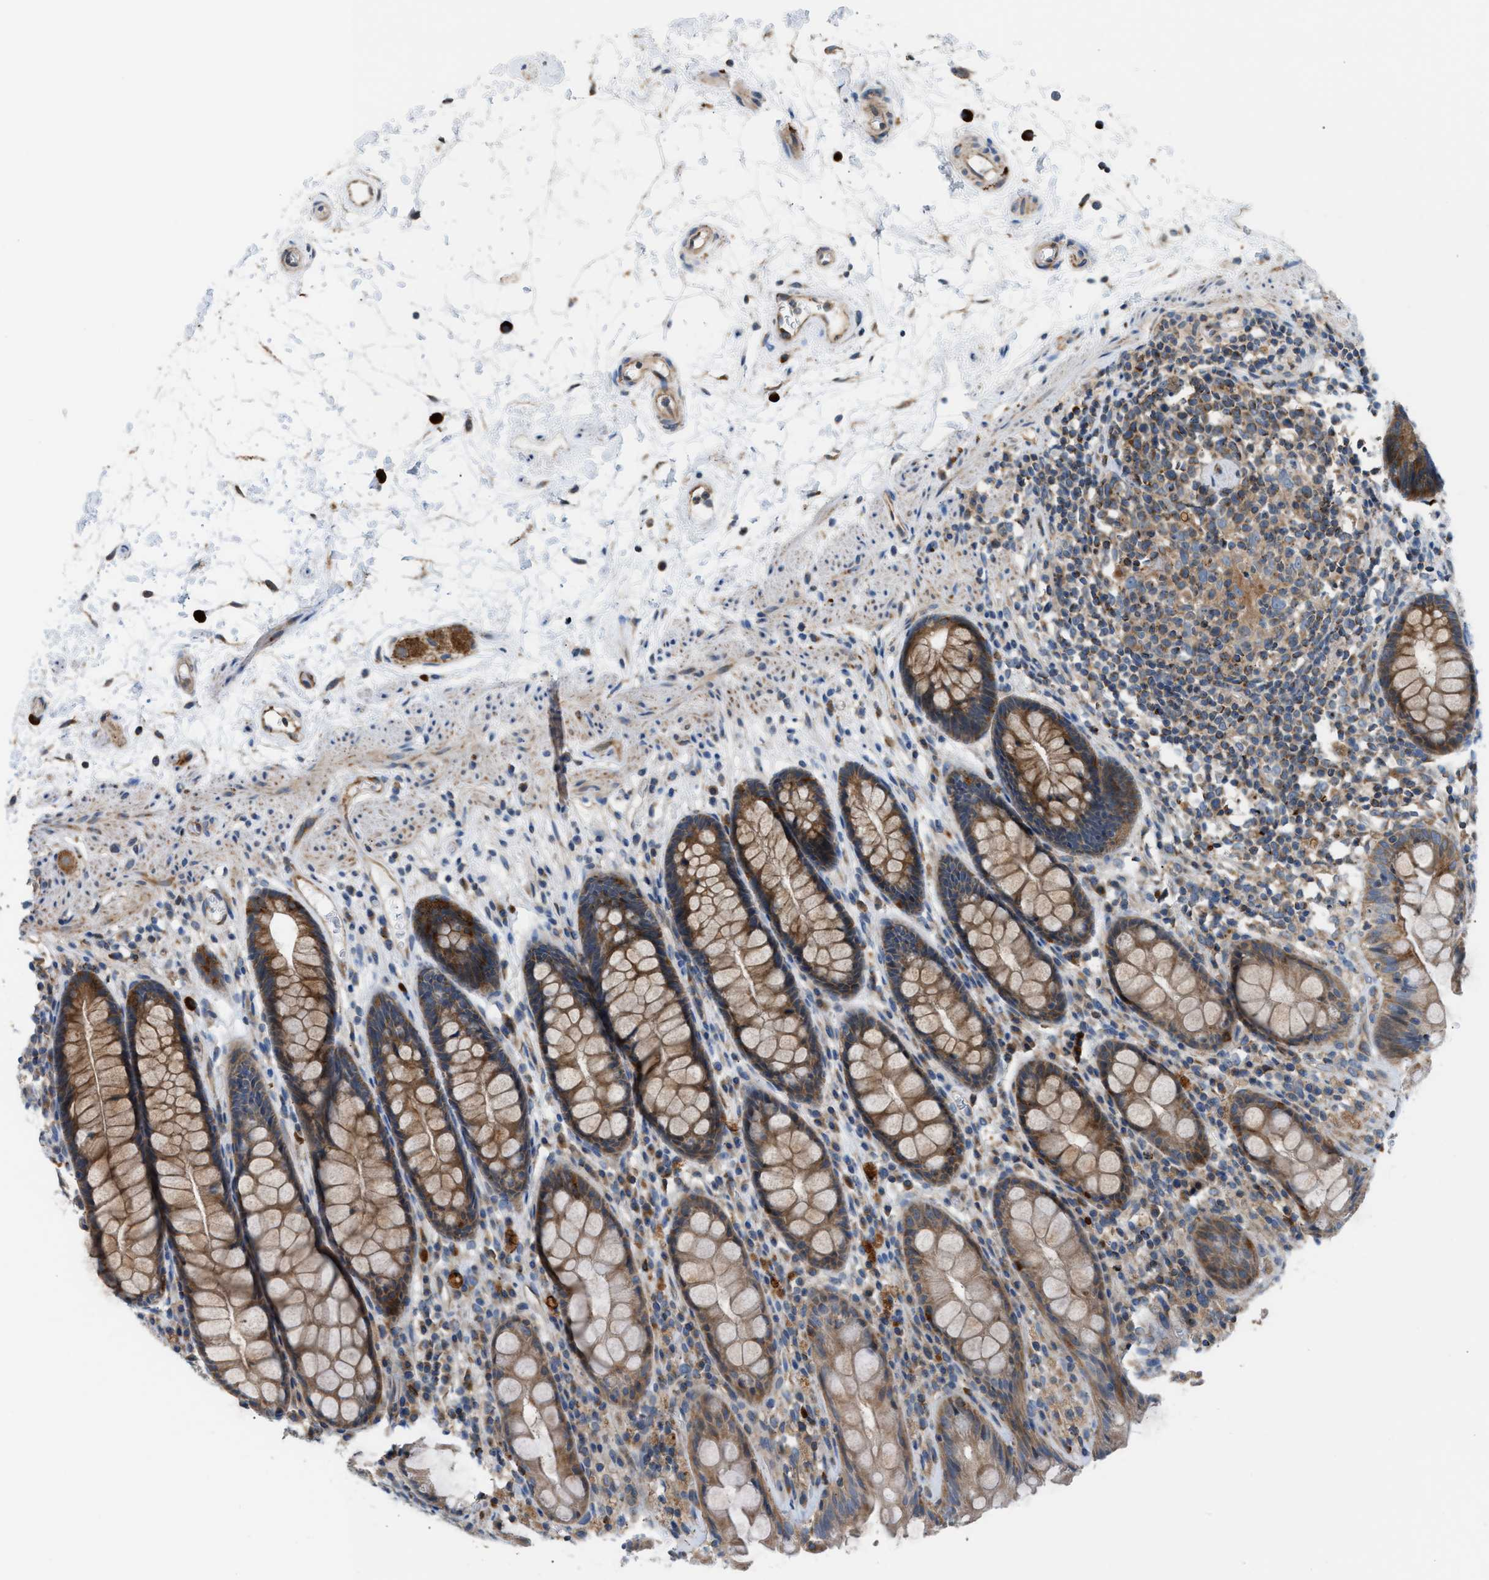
{"staining": {"intensity": "moderate", "quantity": ">75%", "location": "cytoplasmic/membranous"}, "tissue": "rectum", "cell_type": "Glandular cells", "image_type": "normal", "snomed": [{"axis": "morphology", "description": "Normal tissue, NOS"}, {"axis": "topography", "description": "Rectum"}], "caption": "Immunohistochemistry (IHC) of normal rectum demonstrates medium levels of moderate cytoplasmic/membranous expression in approximately >75% of glandular cells. (DAB IHC, brown staining for protein, blue staining for nuclei).", "gene": "PDCL", "patient": {"sex": "male", "age": 64}}